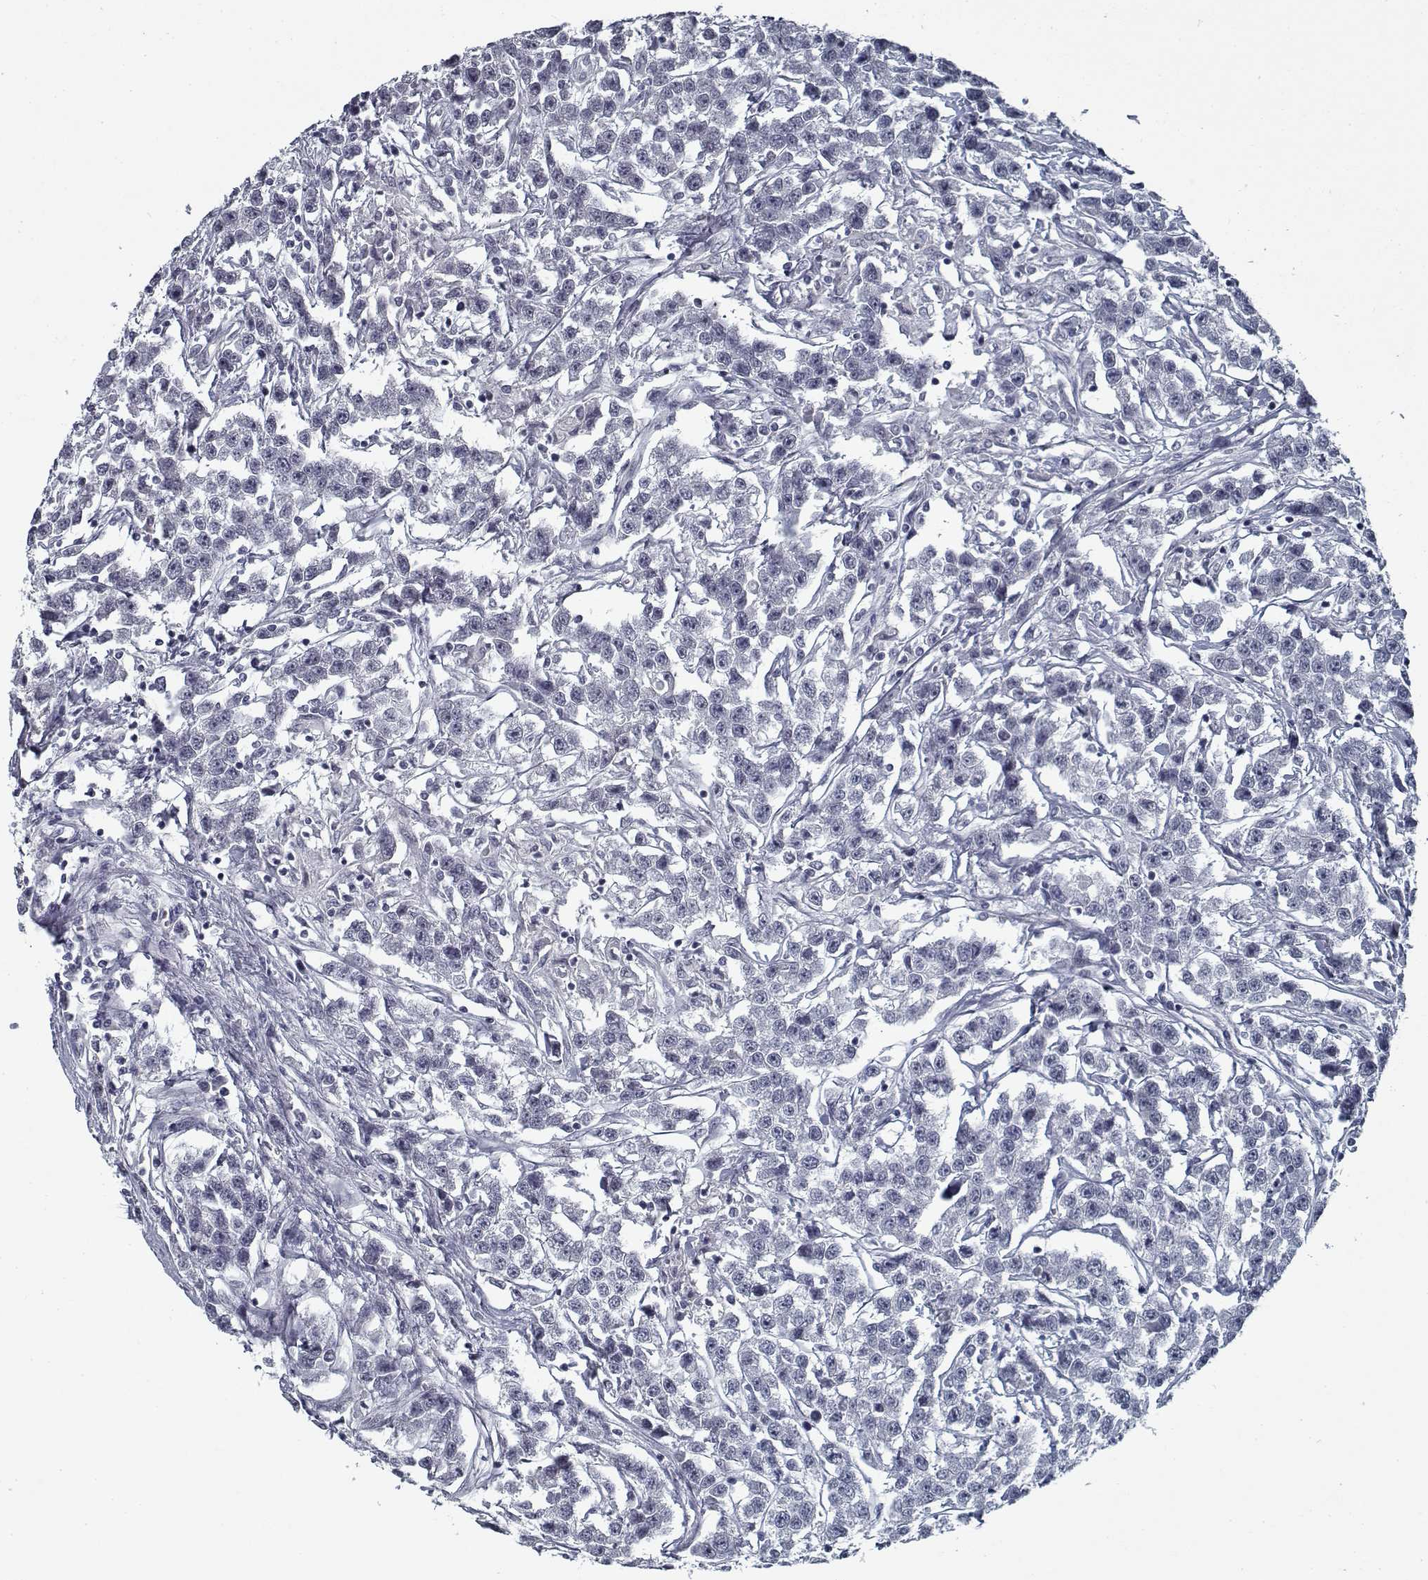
{"staining": {"intensity": "negative", "quantity": "none", "location": "none"}, "tissue": "testis cancer", "cell_type": "Tumor cells", "image_type": "cancer", "snomed": [{"axis": "morphology", "description": "Seminoma, NOS"}, {"axis": "topography", "description": "Testis"}], "caption": "The photomicrograph exhibits no significant positivity in tumor cells of testis seminoma.", "gene": "GAD2", "patient": {"sex": "male", "age": 59}}